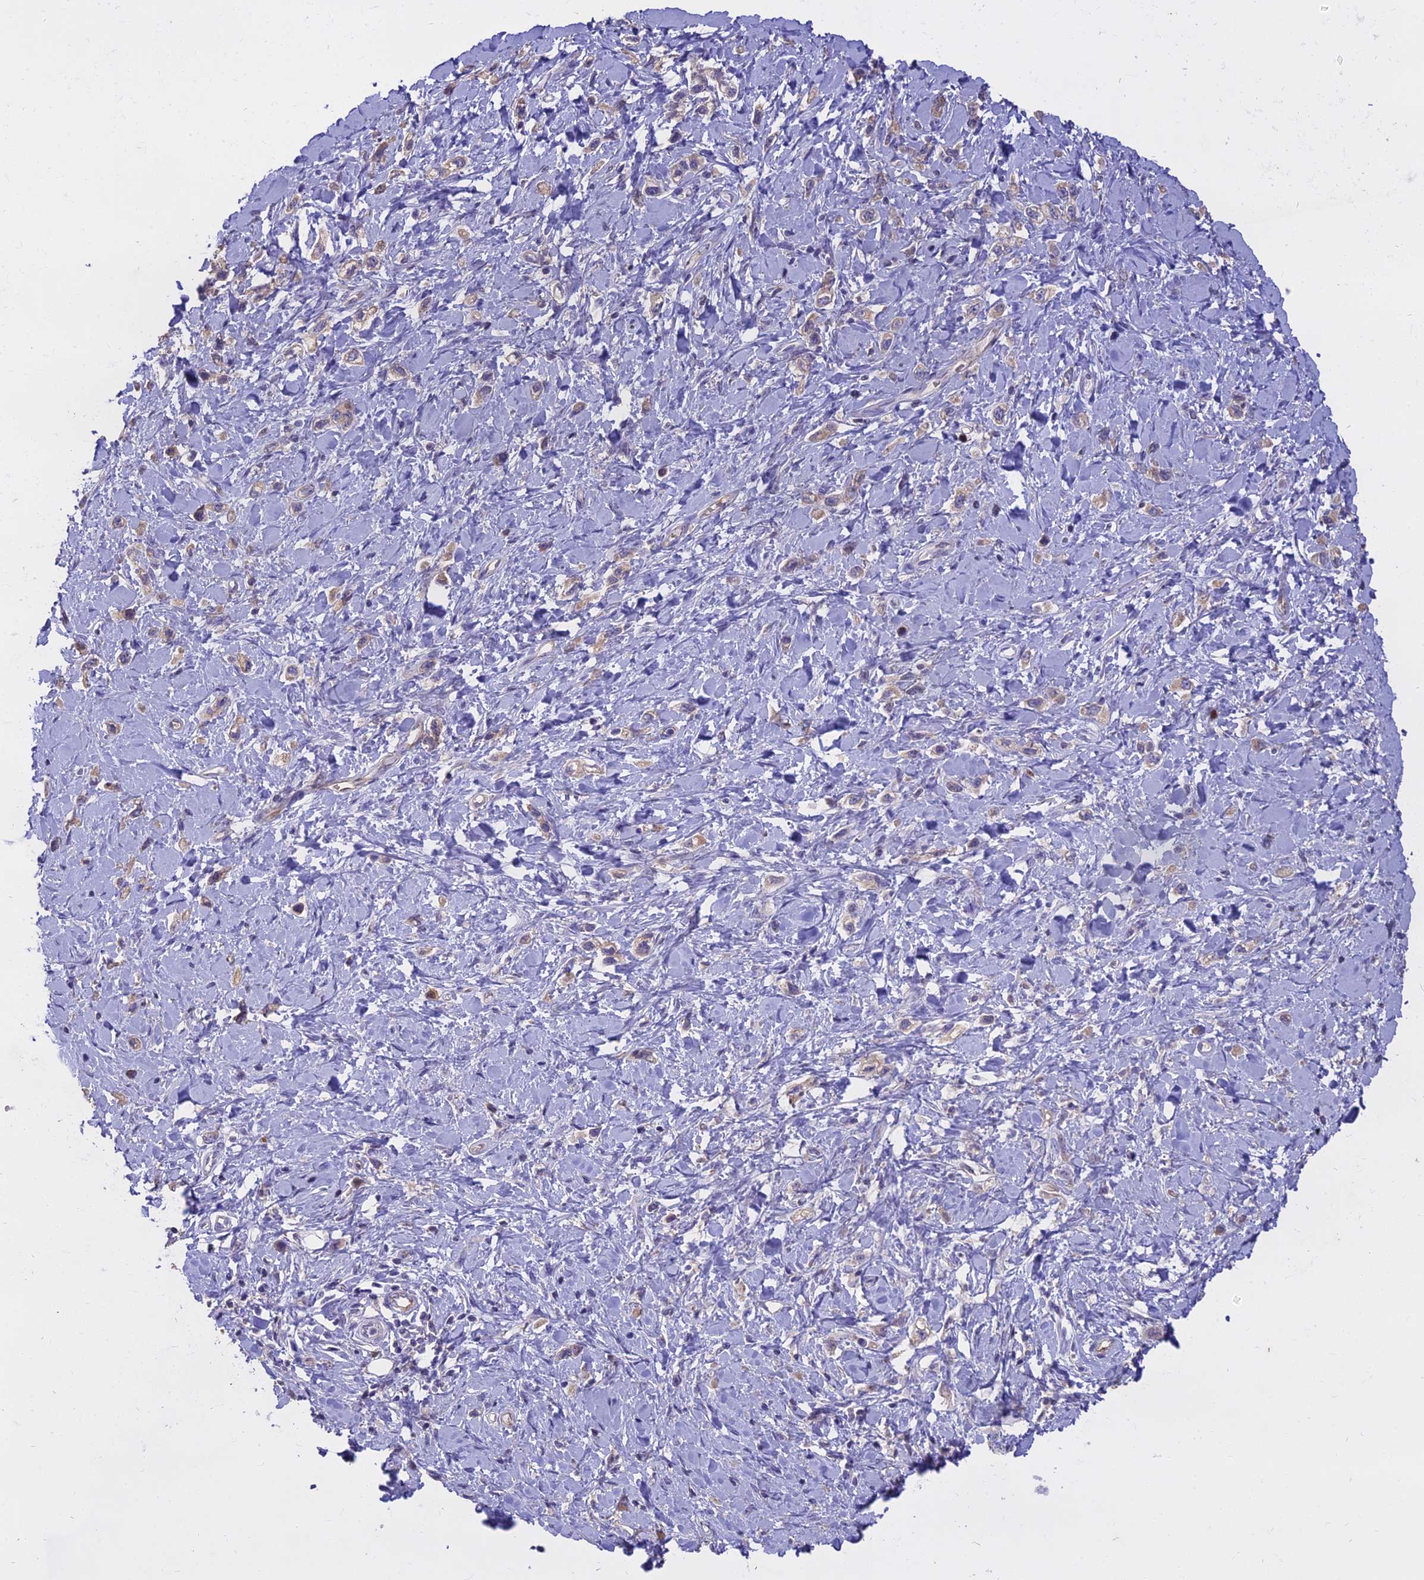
{"staining": {"intensity": "weak", "quantity": ">75%", "location": "cytoplasmic/membranous"}, "tissue": "stomach cancer", "cell_type": "Tumor cells", "image_type": "cancer", "snomed": [{"axis": "morphology", "description": "Adenocarcinoma, NOS"}, {"axis": "topography", "description": "Stomach"}], "caption": "IHC of human adenocarcinoma (stomach) demonstrates low levels of weak cytoplasmic/membranous expression in approximately >75% of tumor cells.", "gene": "WFDC2", "patient": {"sex": "female", "age": 65}}